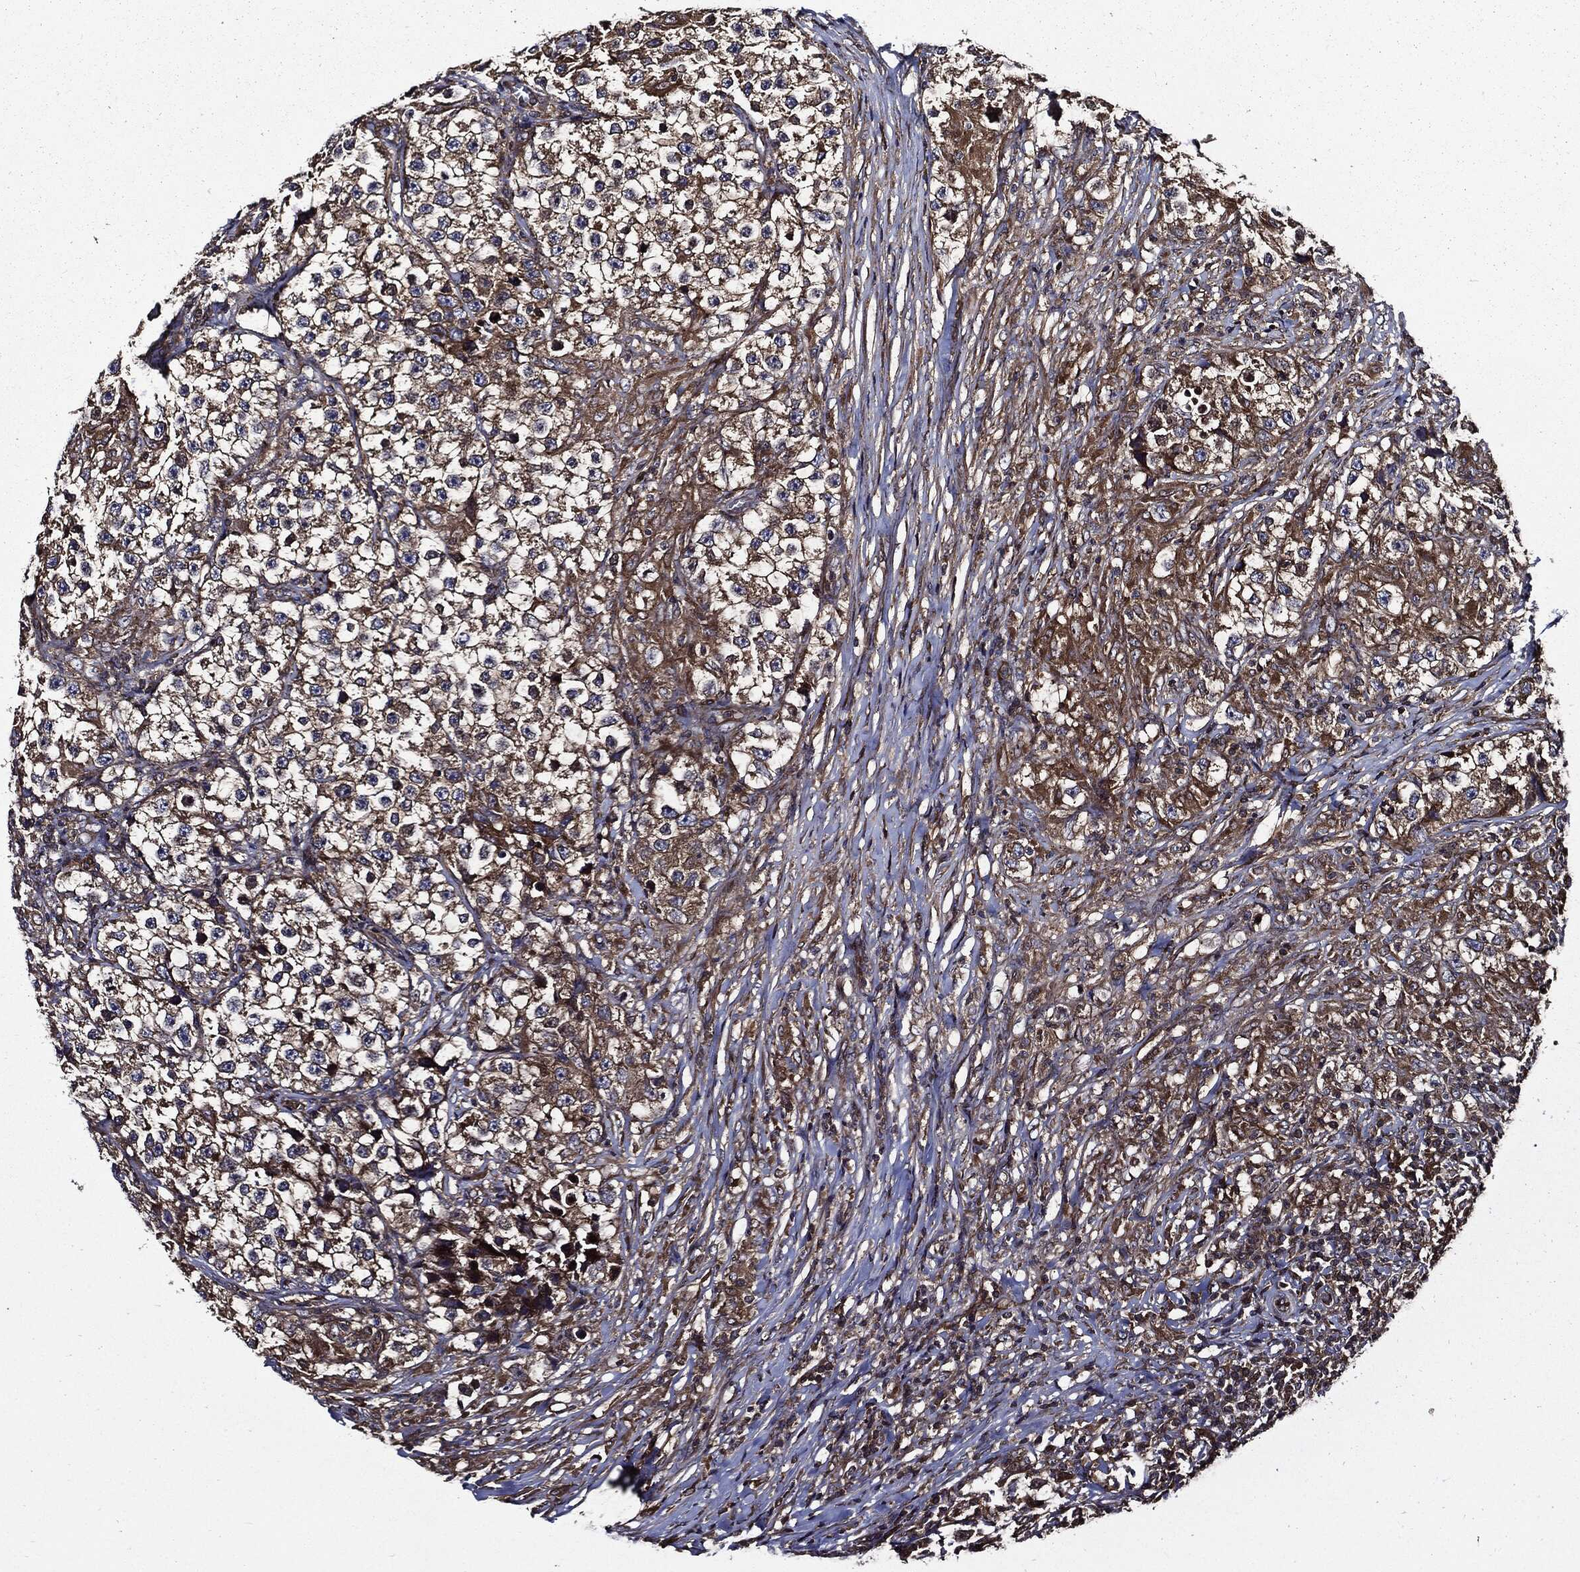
{"staining": {"intensity": "moderate", "quantity": "<25%", "location": "cytoplasmic/membranous"}, "tissue": "testis cancer", "cell_type": "Tumor cells", "image_type": "cancer", "snomed": [{"axis": "morphology", "description": "Seminoma, NOS"}, {"axis": "topography", "description": "Testis"}], "caption": "Seminoma (testis) stained with DAB immunohistochemistry (IHC) displays low levels of moderate cytoplasmic/membranous expression in approximately <25% of tumor cells.", "gene": "PDCD6IP", "patient": {"sex": "male", "age": 46}}